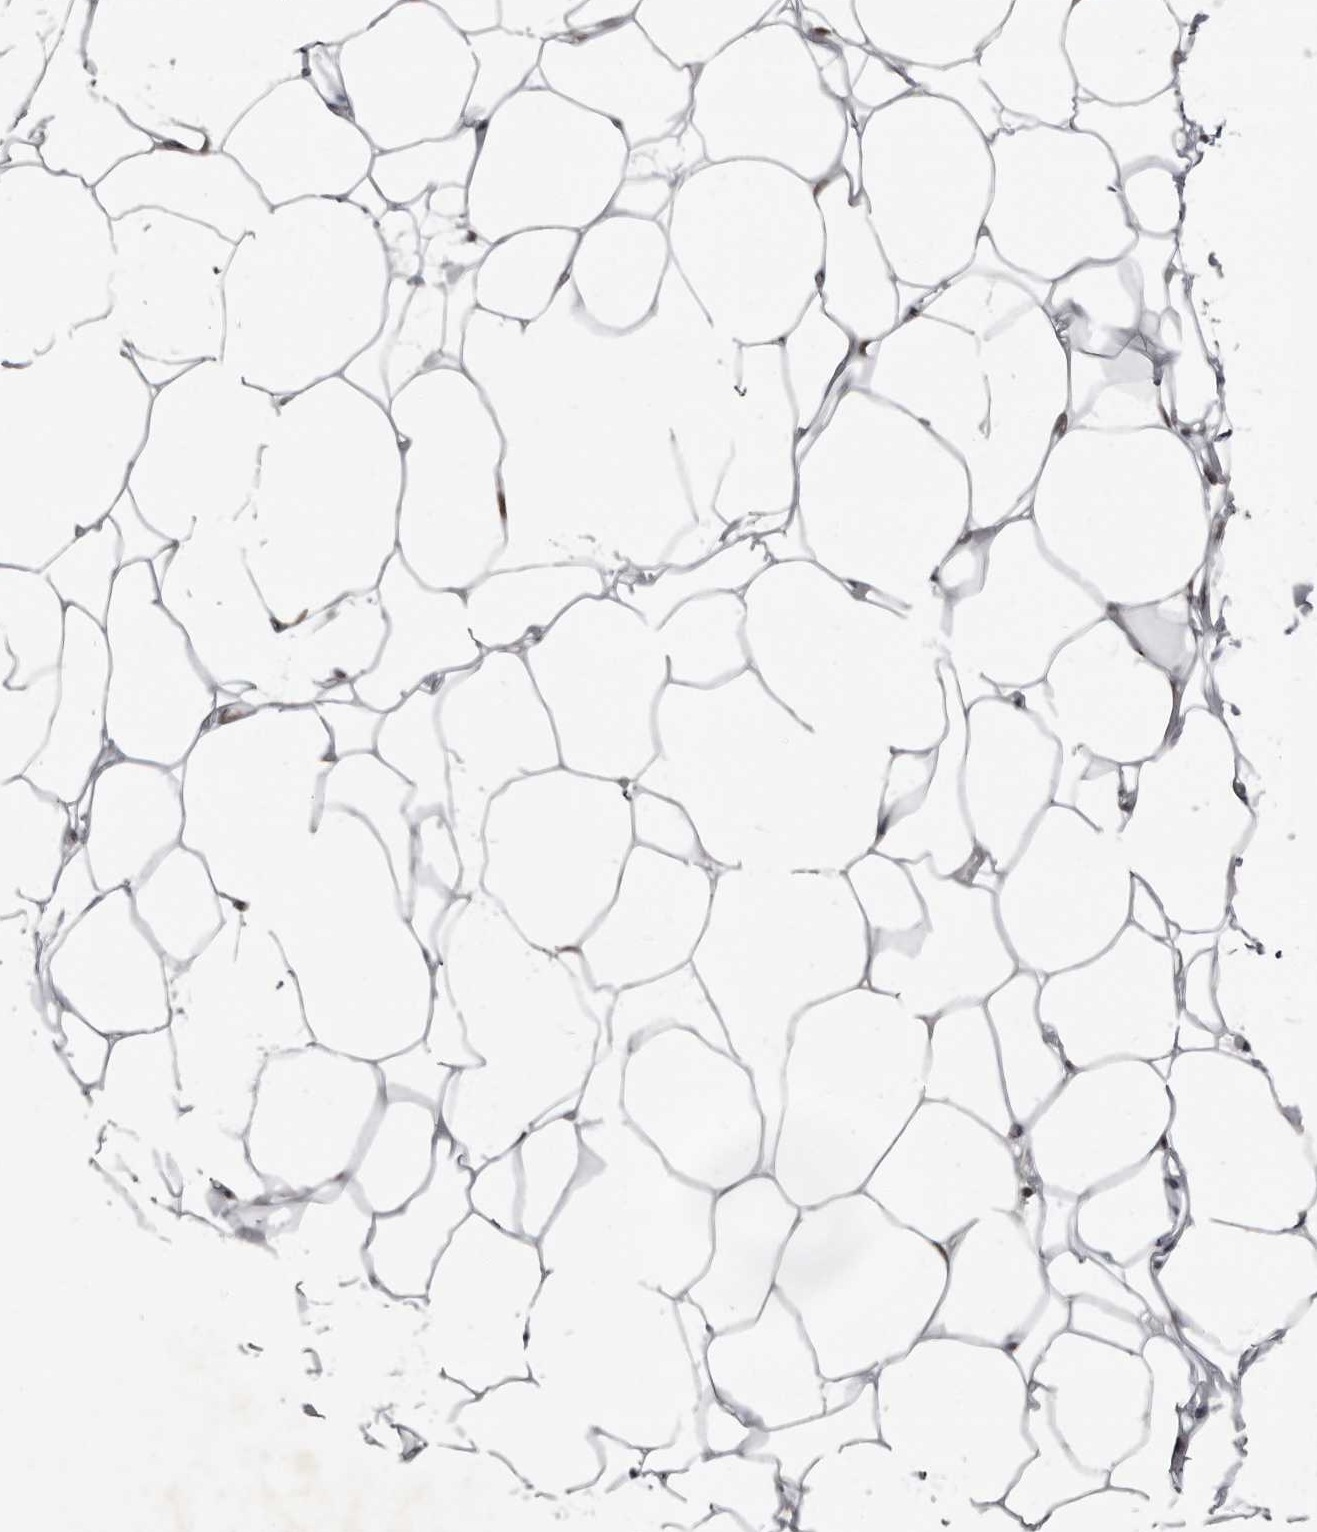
{"staining": {"intensity": "weak", "quantity": "25%-75%", "location": "nuclear"}, "tissue": "adipose tissue", "cell_type": "Adipocytes", "image_type": "normal", "snomed": [{"axis": "morphology", "description": "Normal tissue, NOS"}, {"axis": "topography", "description": "Breast"}], "caption": "Protein analysis of unremarkable adipose tissue reveals weak nuclear positivity in about 25%-75% of adipocytes.", "gene": "CHD1L", "patient": {"sex": "female", "age": 23}}